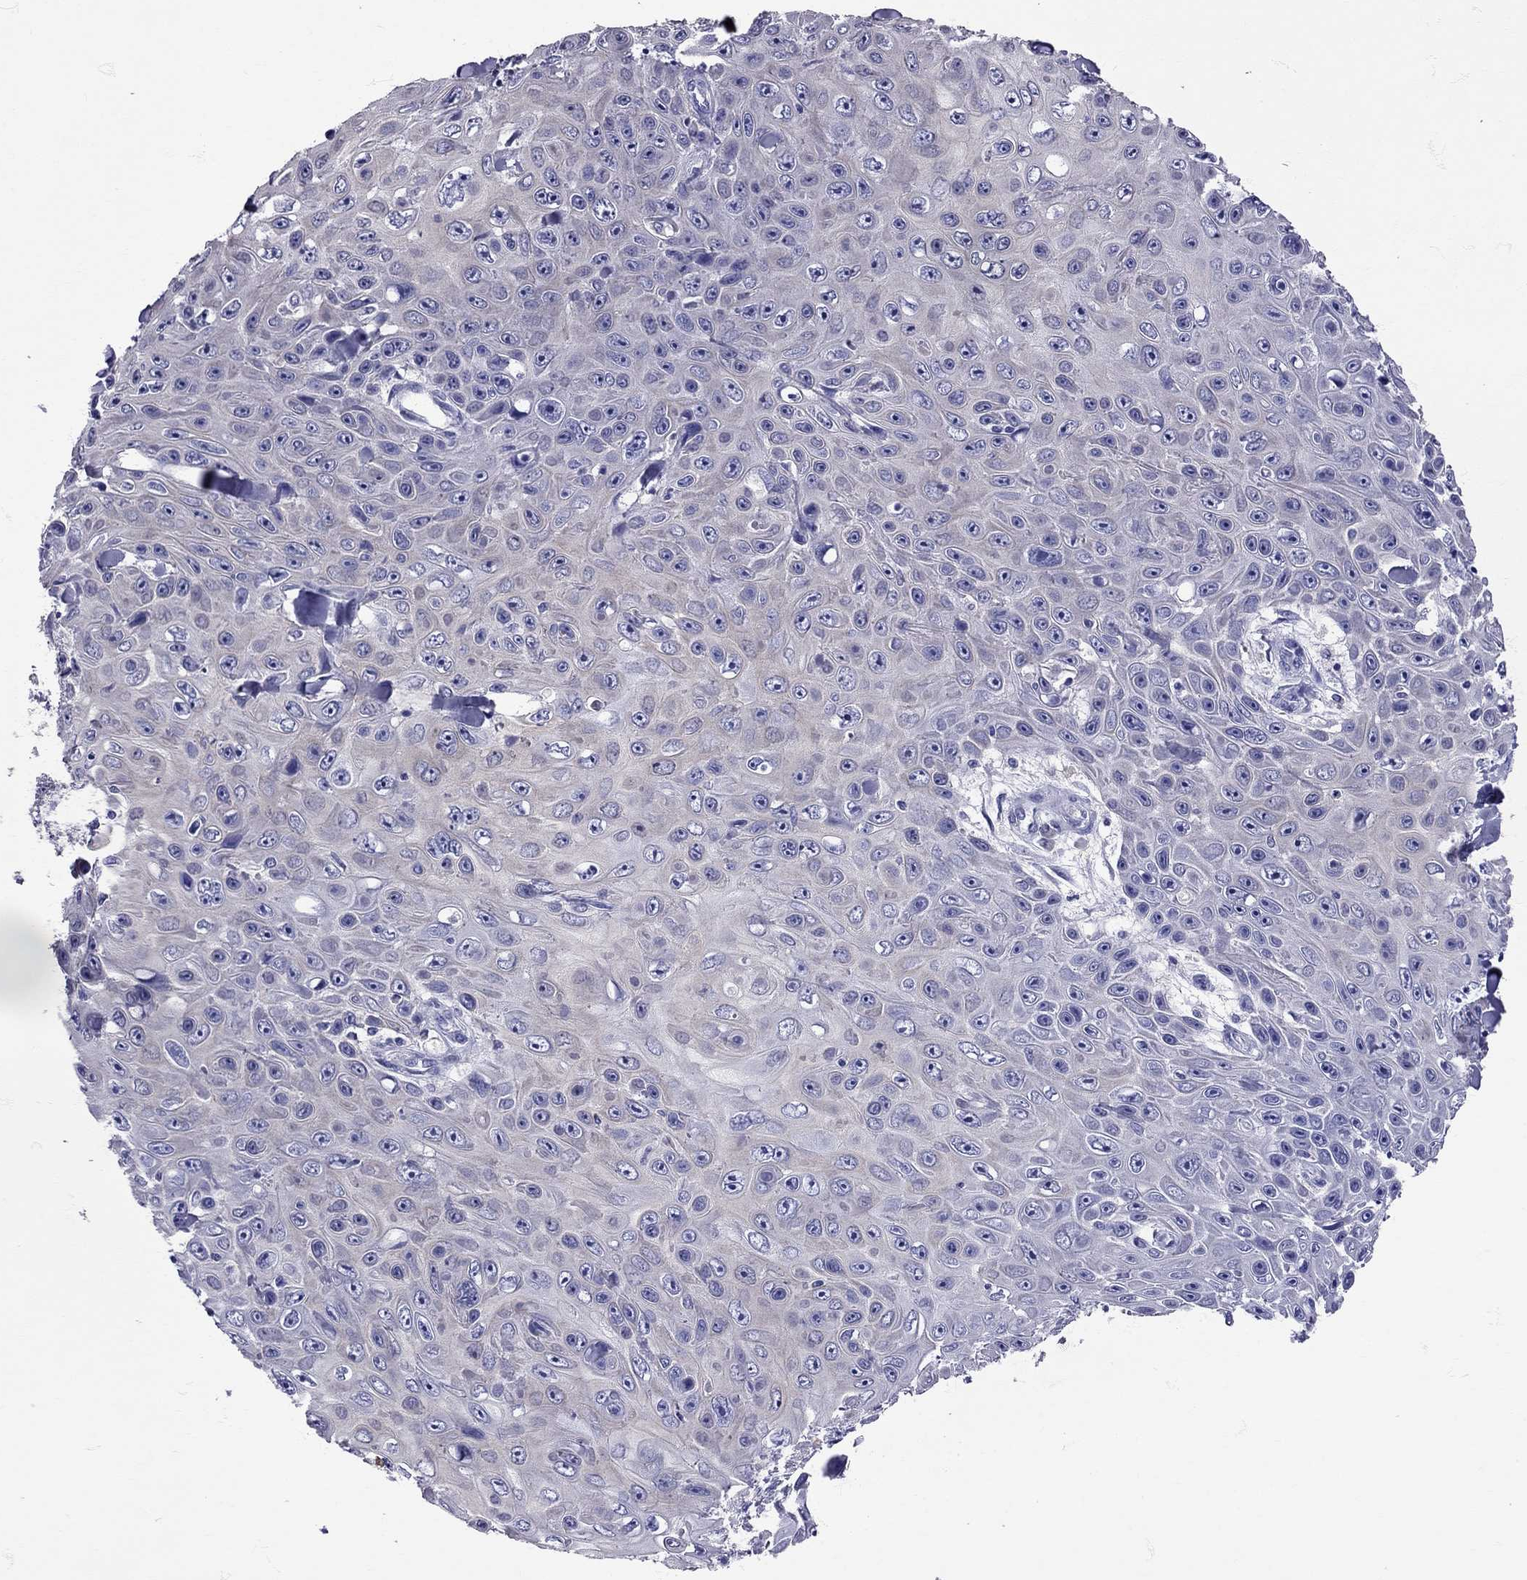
{"staining": {"intensity": "negative", "quantity": "none", "location": "none"}, "tissue": "skin cancer", "cell_type": "Tumor cells", "image_type": "cancer", "snomed": [{"axis": "morphology", "description": "Squamous cell carcinoma, NOS"}, {"axis": "topography", "description": "Skin"}], "caption": "A photomicrograph of human skin squamous cell carcinoma is negative for staining in tumor cells.", "gene": "TBR1", "patient": {"sex": "male", "age": 82}}